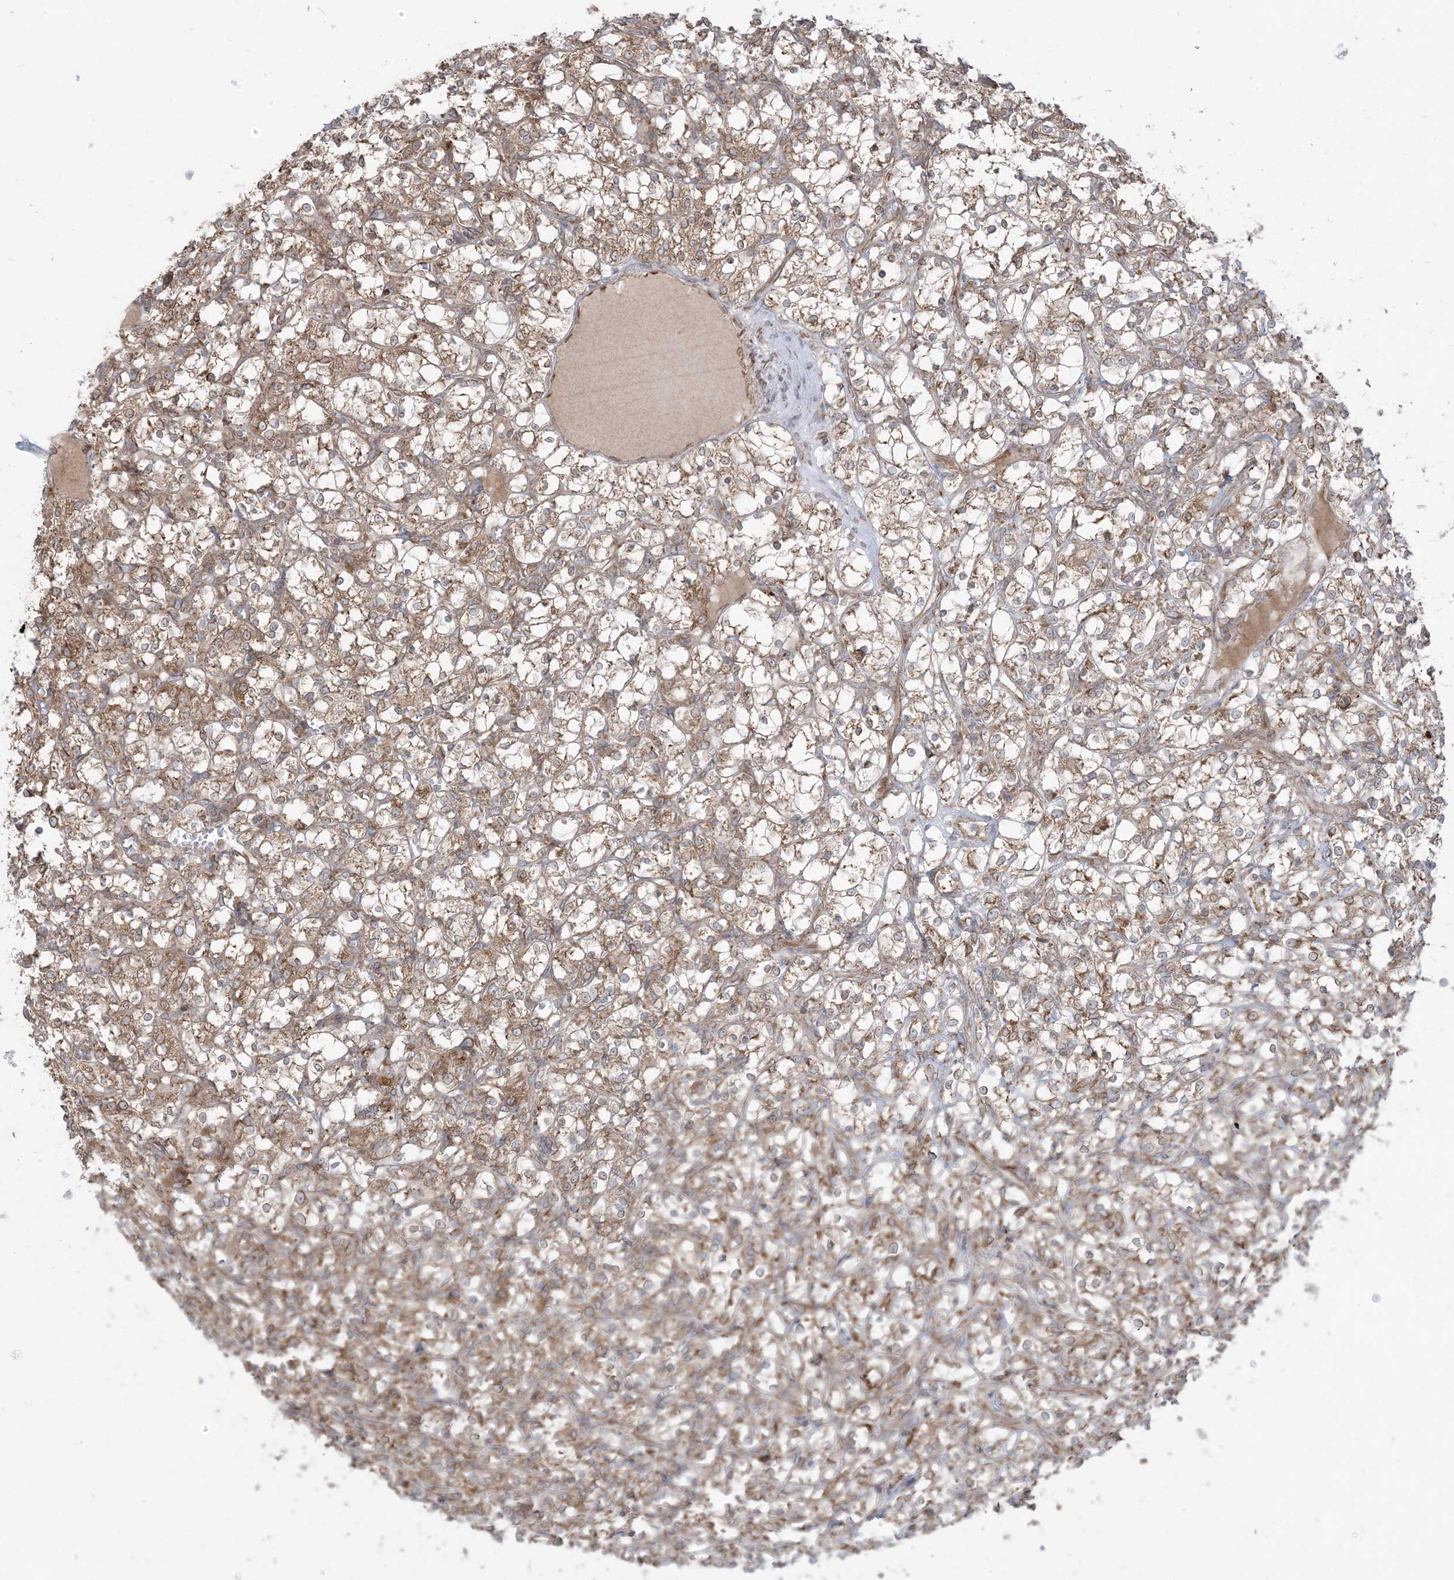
{"staining": {"intensity": "moderate", "quantity": ">75%", "location": "cytoplasmic/membranous"}, "tissue": "renal cancer", "cell_type": "Tumor cells", "image_type": "cancer", "snomed": [{"axis": "morphology", "description": "Adenocarcinoma, NOS"}, {"axis": "topography", "description": "Kidney"}], "caption": "Immunohistochemistry histopathology image of renal adenocarcinoma stained for a protein (brown), which displays medium levels of moderate cytoplasmic/membranous staining in about >75% of tumor cells.", "gene": "UBXN4", "patient": {"sex": "female", "age": 69}}